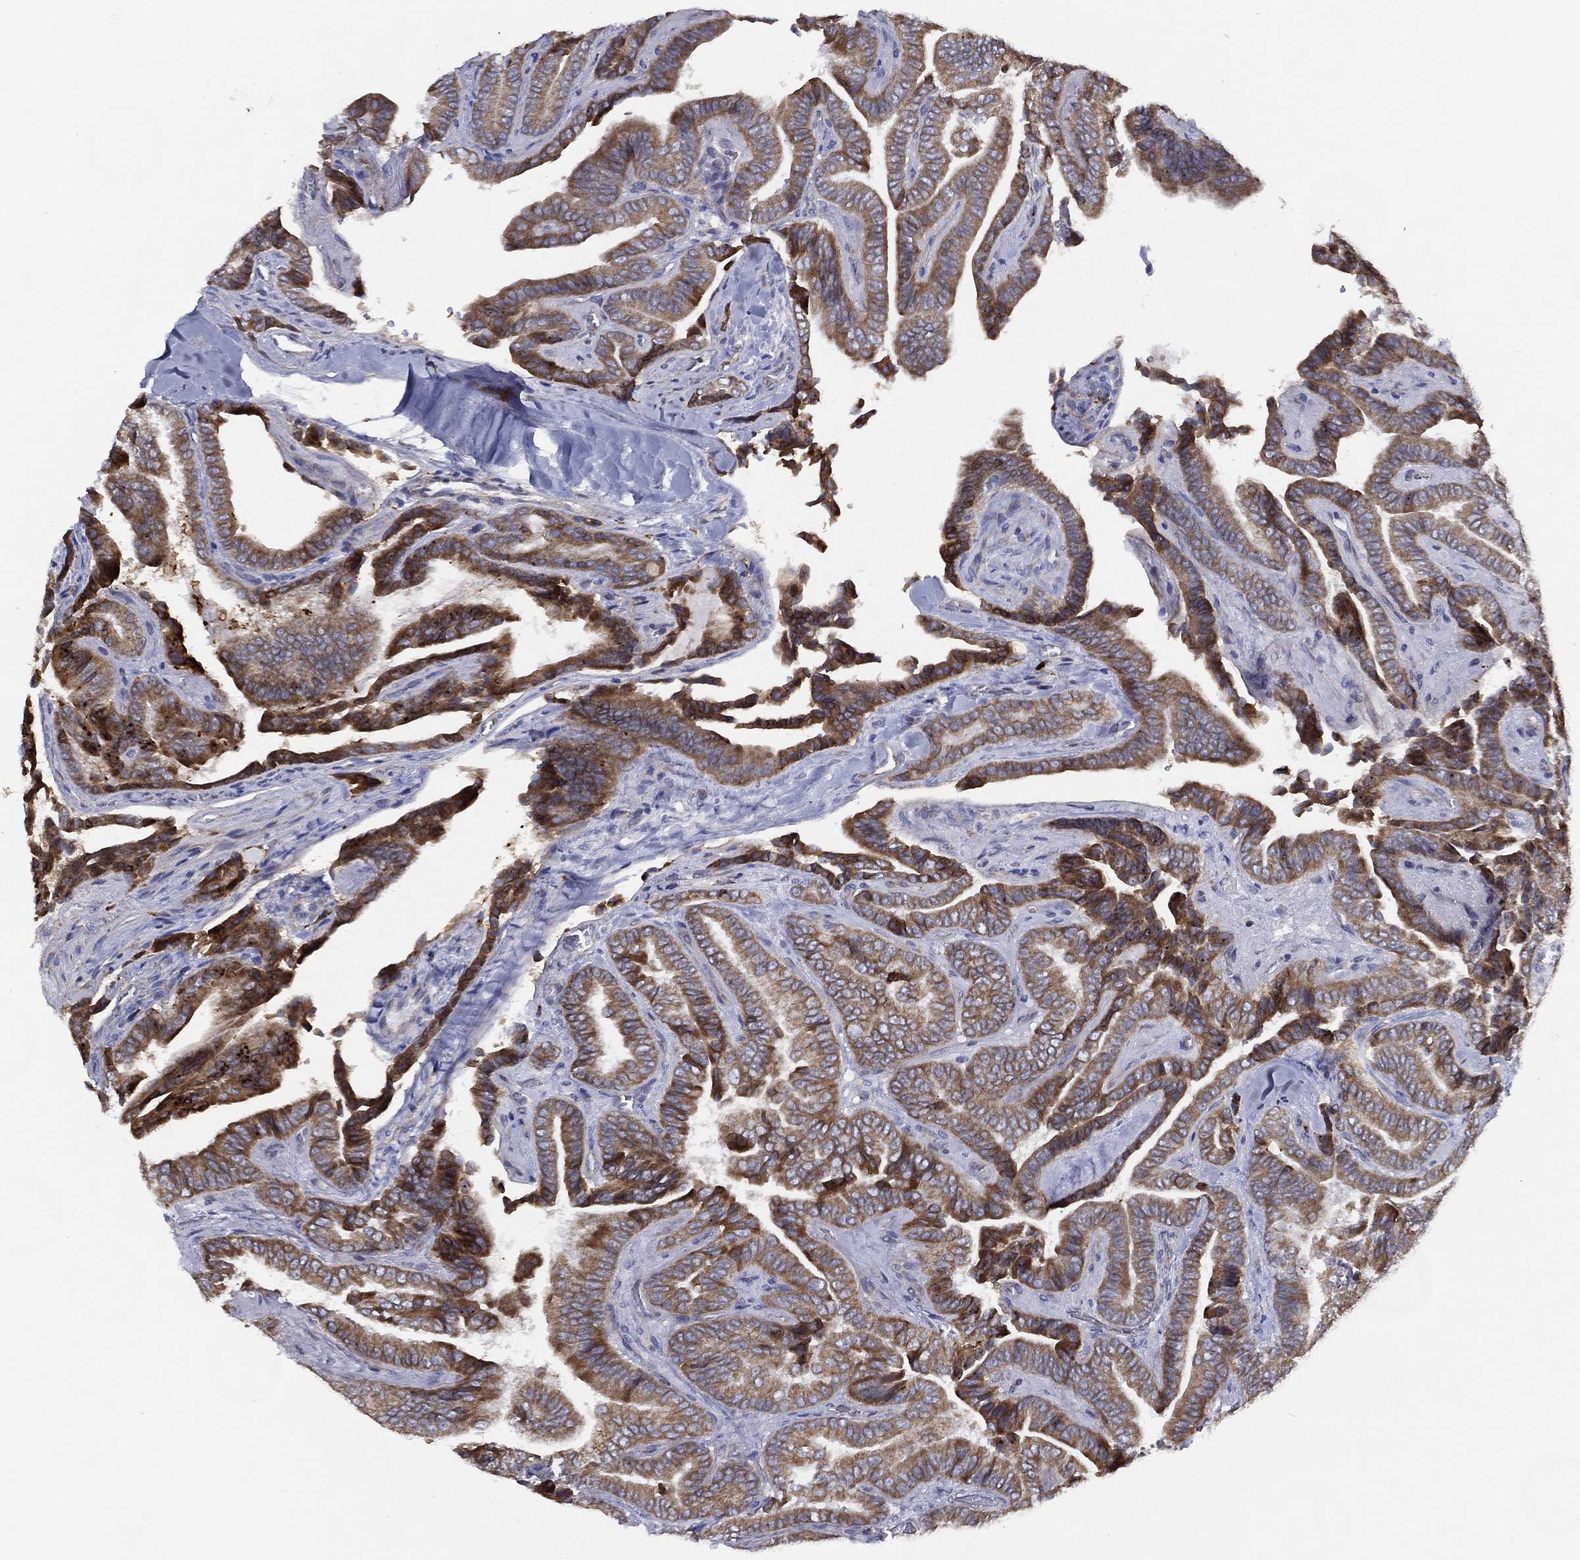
{"staining": {"intensity": "moderate", "quantity": ">75%", "location": "cytoplasmic/membranous"}, "tissue": "thyroid cancer", "cell_type": "Tumor cells", "image_type": "cancer", "snomed": [{"axis": "morphology", "description": "Papillary adenocarcinoma, NOS"}, {"axis": "topography", "description": "Thyroid gland"}], "caption": "Immunohistochemistry (DAB) staining of human papillary adenocarcinoma (thyroid) demonstrates moderate cytoplasmic/membranous protein positivity in about >75% of tumor cells.", "gene": "ZNF223", "patient": {"sex": "male", "age": 61}}